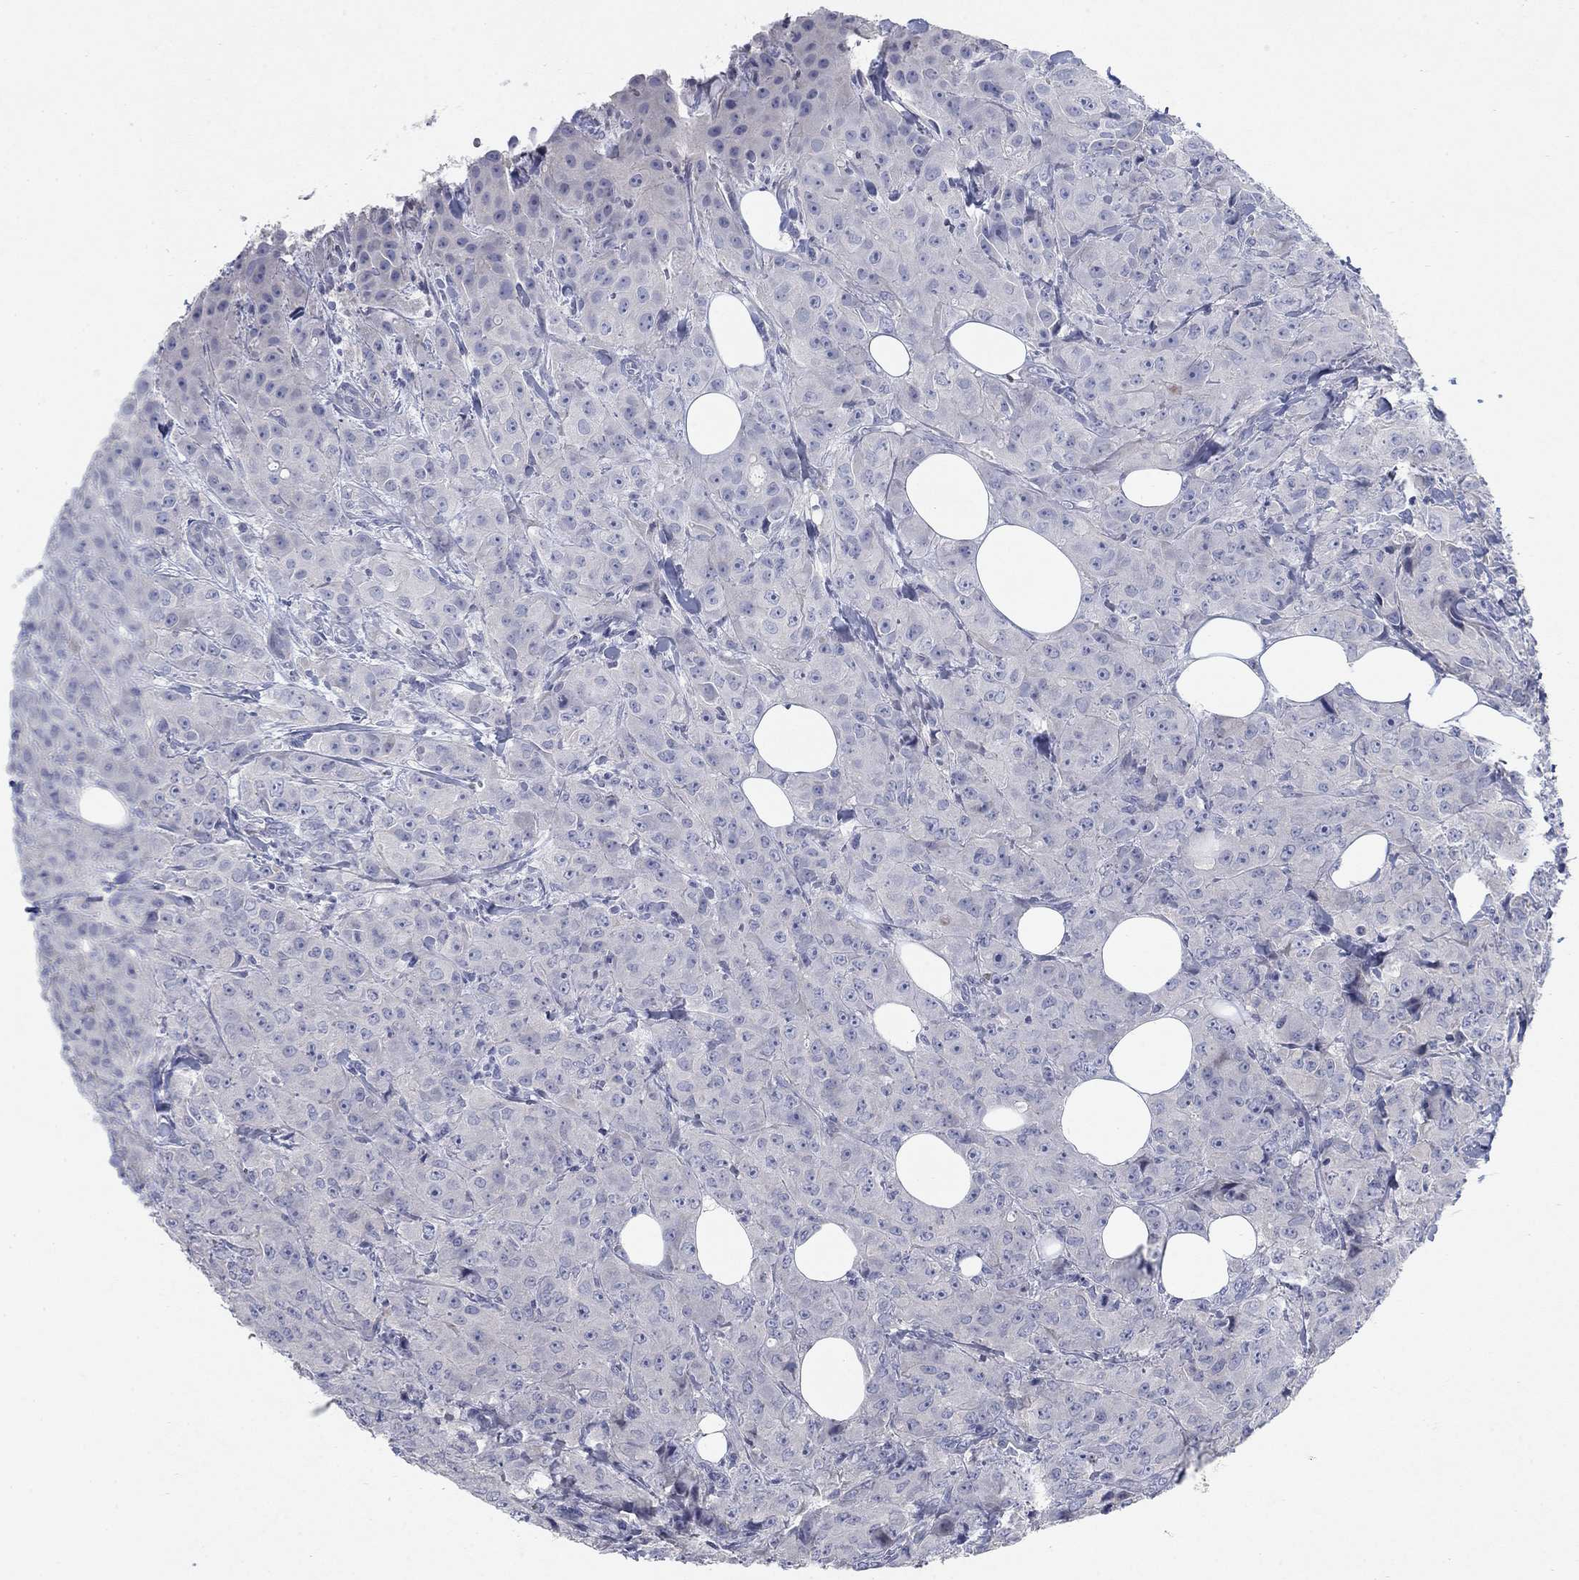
{"staining": {"intensity": "negative", "quantity": "none", "location": "none"}, "tissue": "breast cancer", "cell_type": "Tumor cells", "image_type": "cancer", "snomed": [{"axis": "morphology", "description": "Duct carcinoma"}, {"axis": "topography", "description": "Breast"}], "caption": "This is an immunohistochemistry image of breast infiltrating ductal carcinoma. There is no staining in tumor cells.", "gene": "TMEM249", "patient": {"sex": "female", "age": 43}}